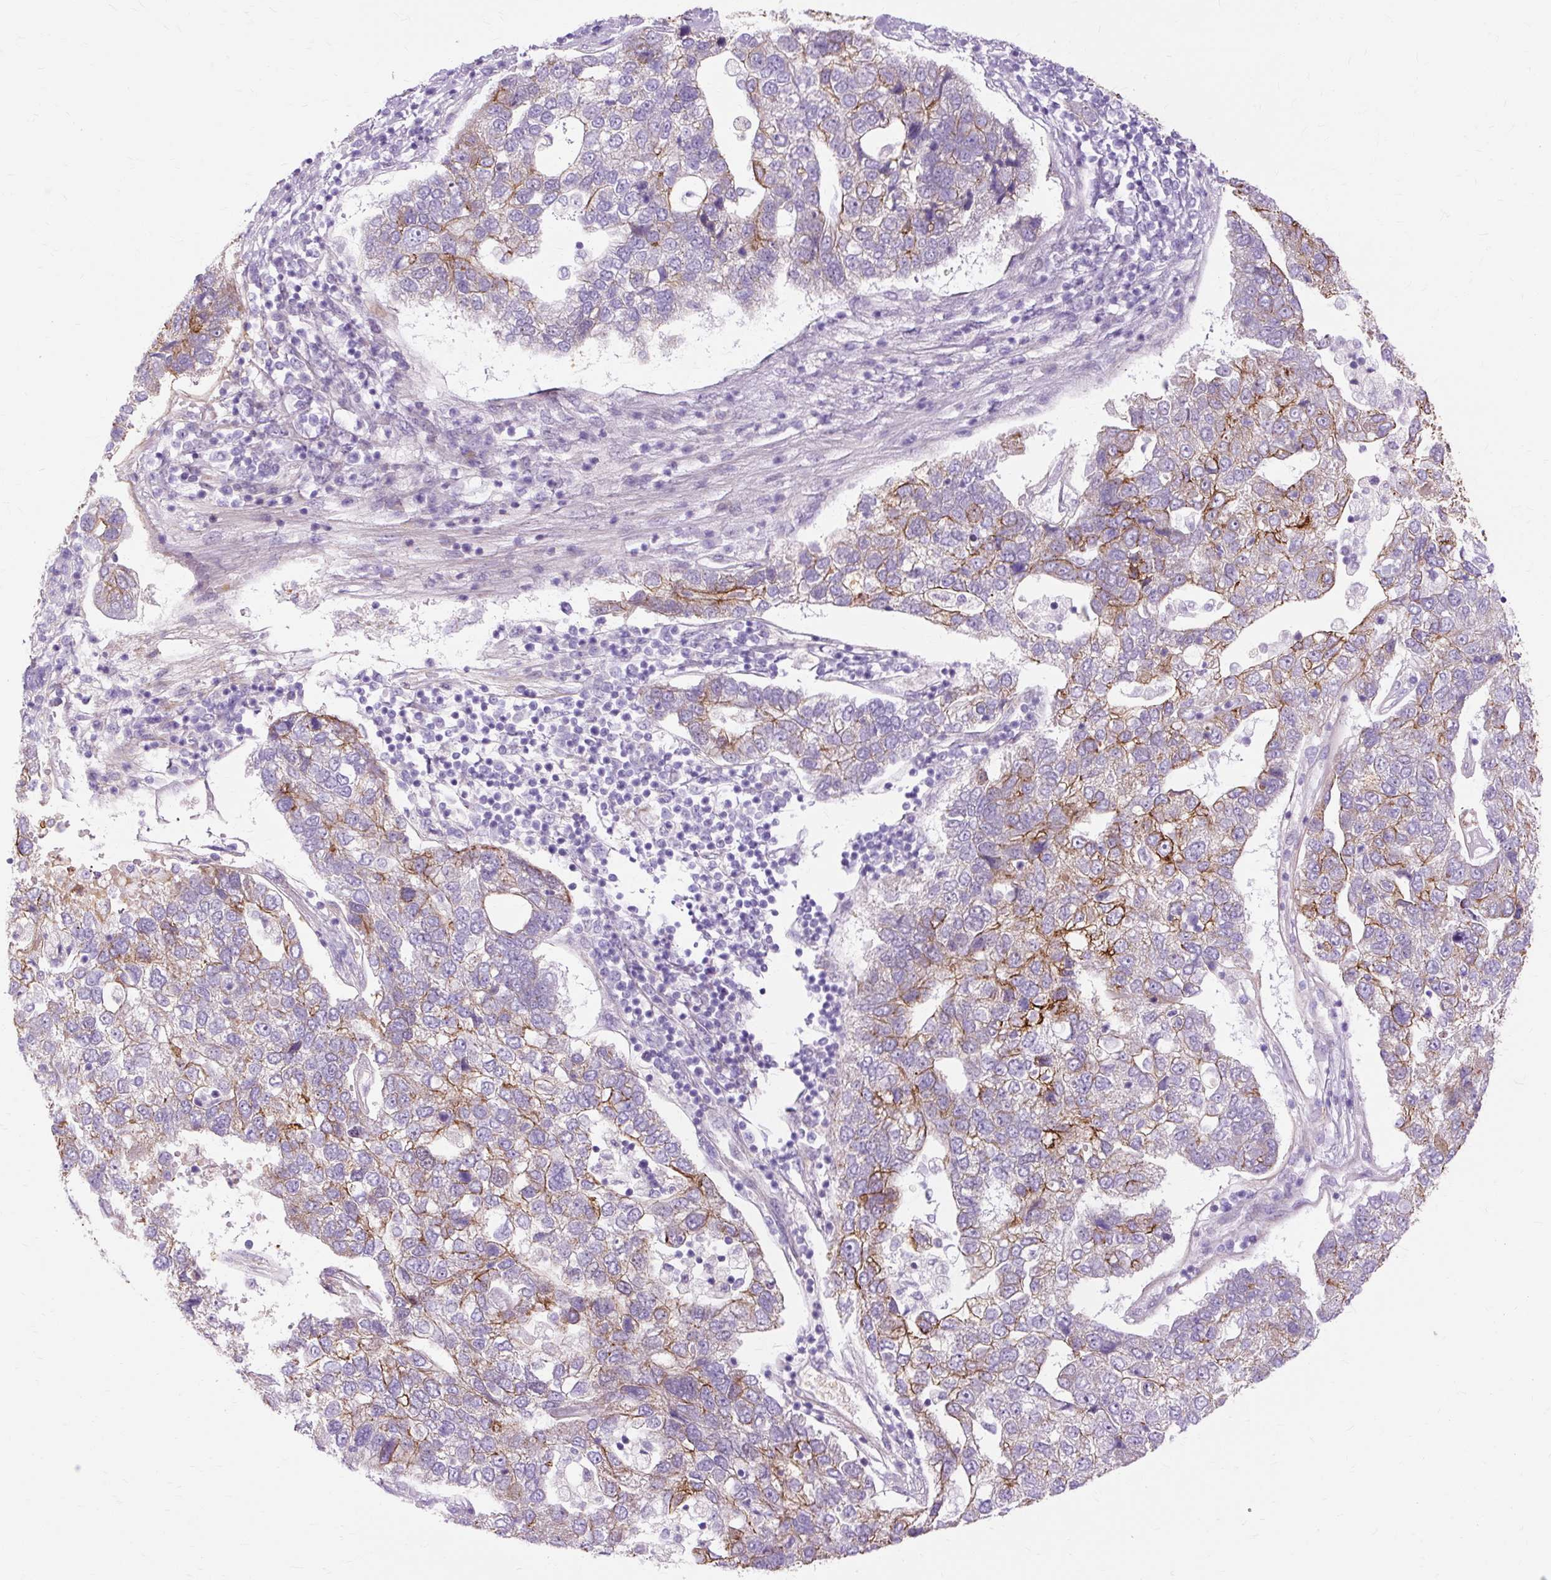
{"staining": {"intensity": "moderate", "quantity": "25%-75%", "location": "cytoplasmic/membranous"}, "tissue": "pancreatic cancer", "cell_type": "Tumor cells", "image_type": "cancer", "snomed": [{"axis": "morphology", "description": "Adenocarcinoma, NOS"}, {"axis": "topography", "description": "Pancreas"}], "caption": "A photomicrograph showing moderate cytoplasmic/membranous expression in approximately 25%-75% of tumor cells in pancreatic cancer, as visualized by brown immunohistochemical staining.", "gene": "DCTN4", "patient": {"sex": "female", "age": 61}}